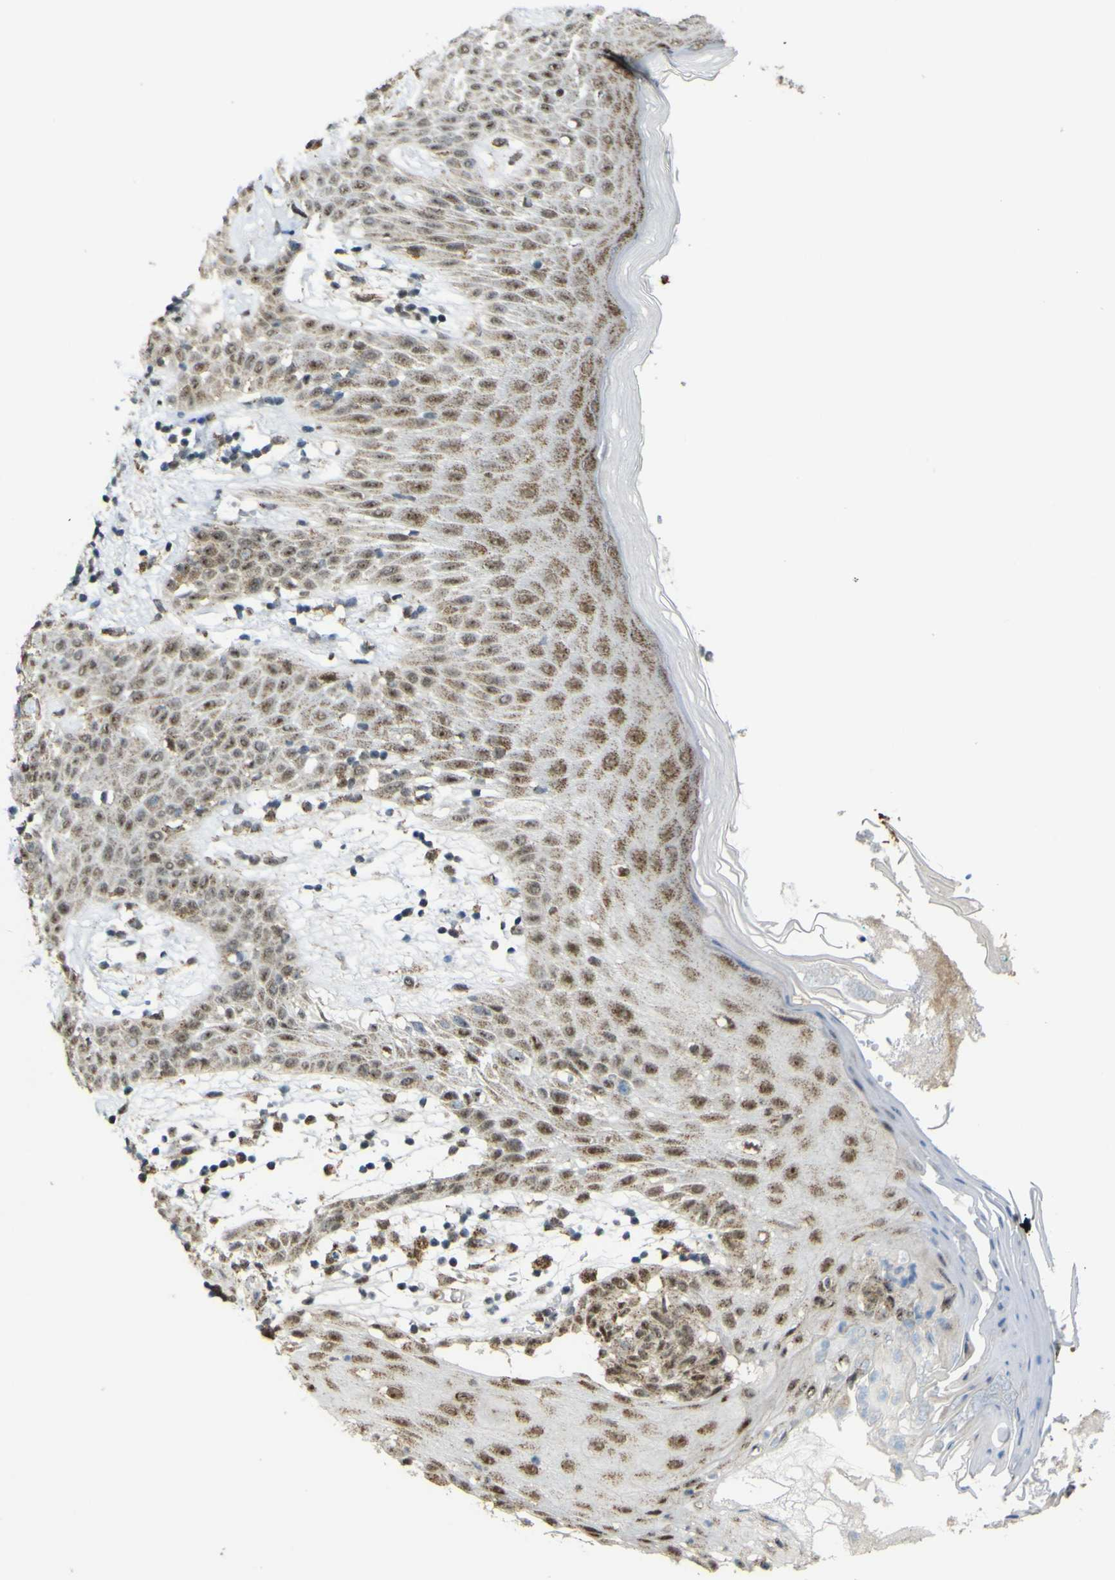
{"staining": {"intensity": "moderate", "quantity": ">75%", "location": "cytoplasmic/membranous,nuclear"}, "tissue": "melanoma", "cell_type": "Tumor cells", "image_type": "cancer", "snomed": [{"axis": "morphology", "description": "Malignant melanoma, NOS"}, {"axis": "topography", "description": "Skin"}], "caption": "Protein staining exhibits moderate cytoplasmic/membranous and nuclear expression in approximately >75% of tumor cells in melanoma. (brown staining indicates protein expression, while blue staining denotes nuclei).", "gene": "ACBD5", "patient": {"sex": "female", "age": 46}}